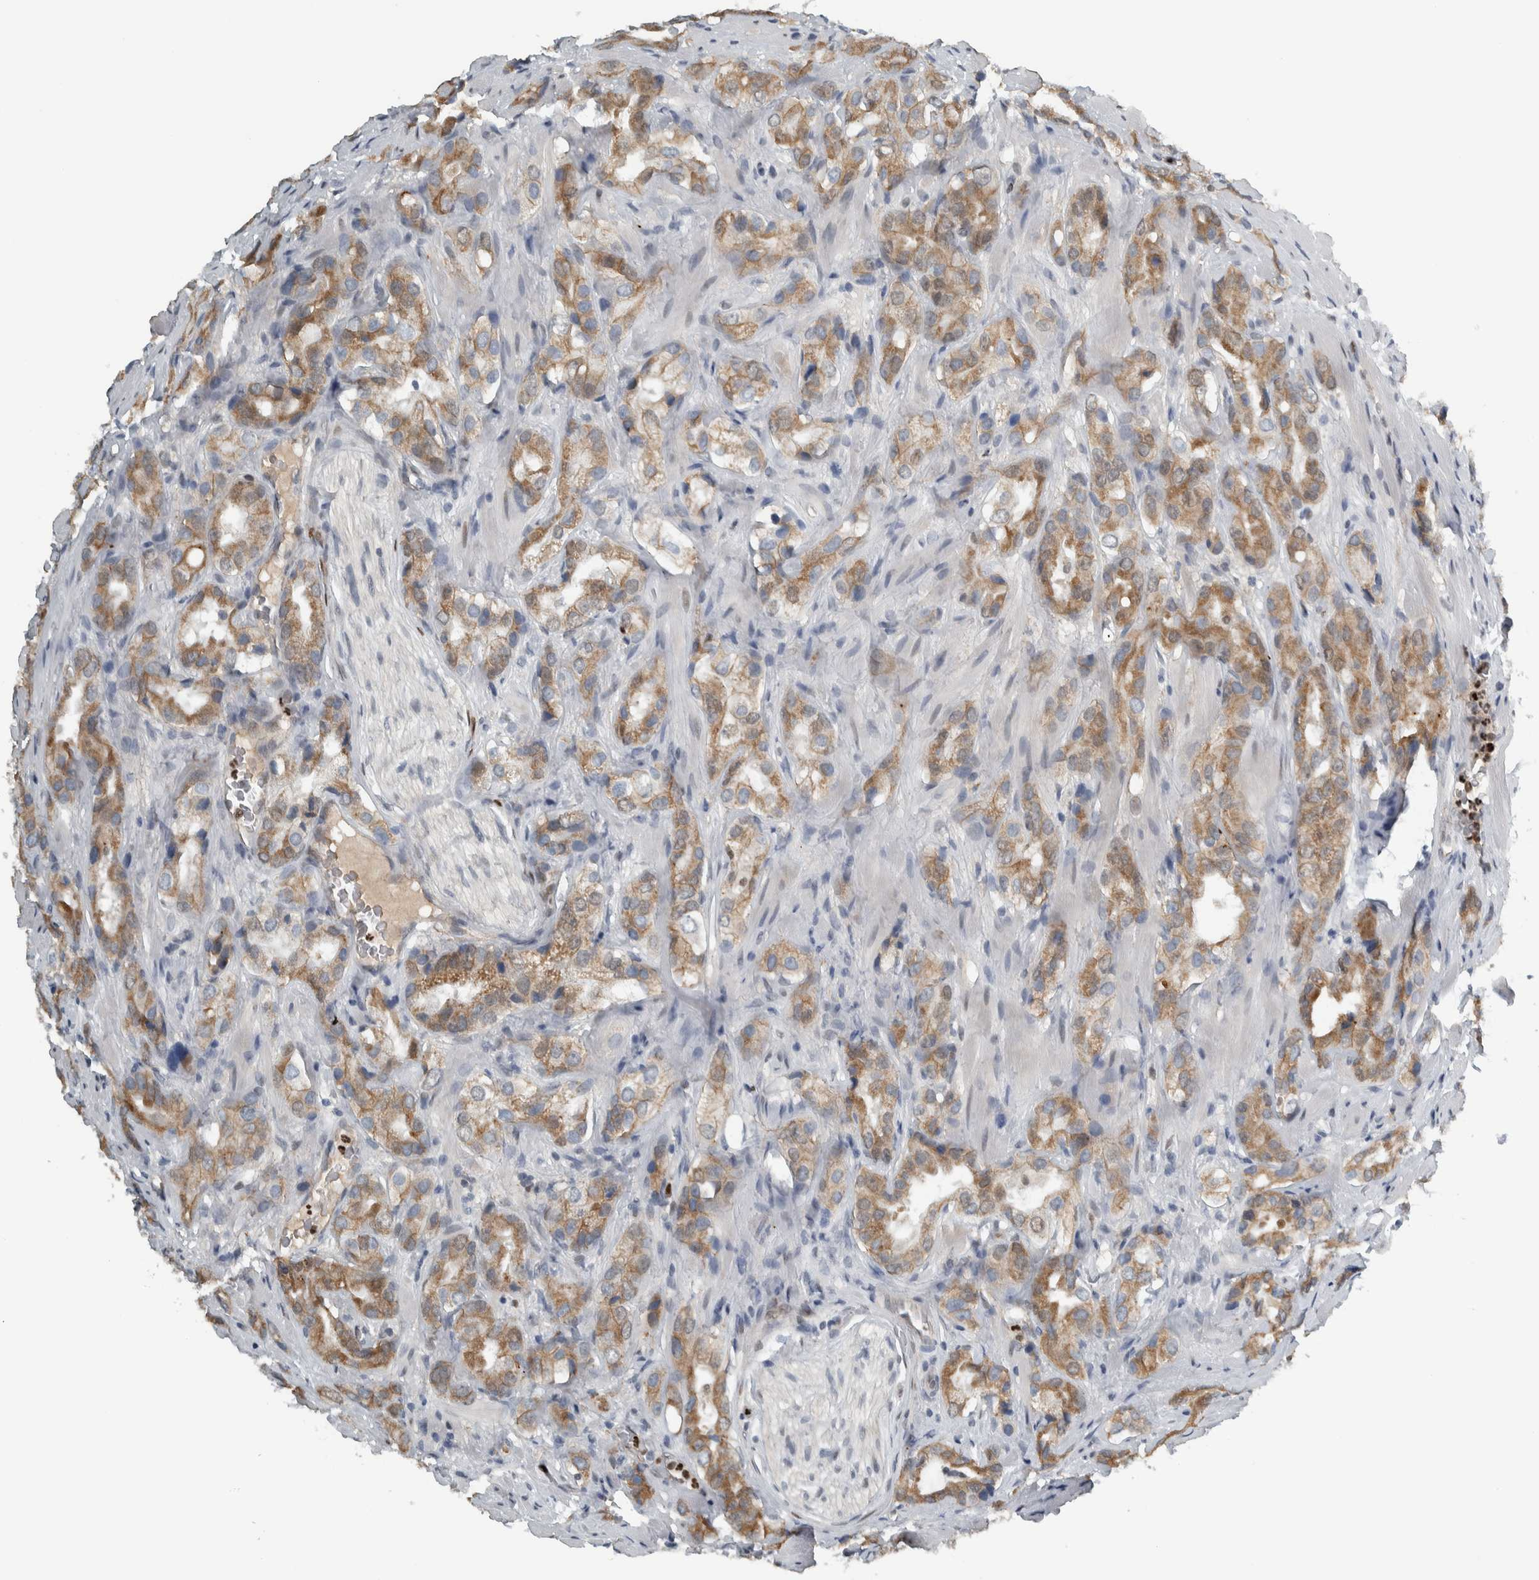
{"staining": {"intensity": "moderate", "quantity": ">75%", "location": "cytoplasmic/membranous"}, "tissue": "prostate cancer", "cell_type": "Tumor cells", "image_type": "cancer", "snomed": [{"axis": "morphology", "description": "Adenocarcinoma, High grade"}, {"axis": "topography", "description": "Prostate"}], "caption": "High-grade adenocarcinoma (prostate) was stained to show a protein in brown. There is medium levels of moderate cytoplasmic/membranous expression in approximately >75% of tumor cells.", "gene": "ADPRM", "patient": {"sex": "male", "age": 63}}